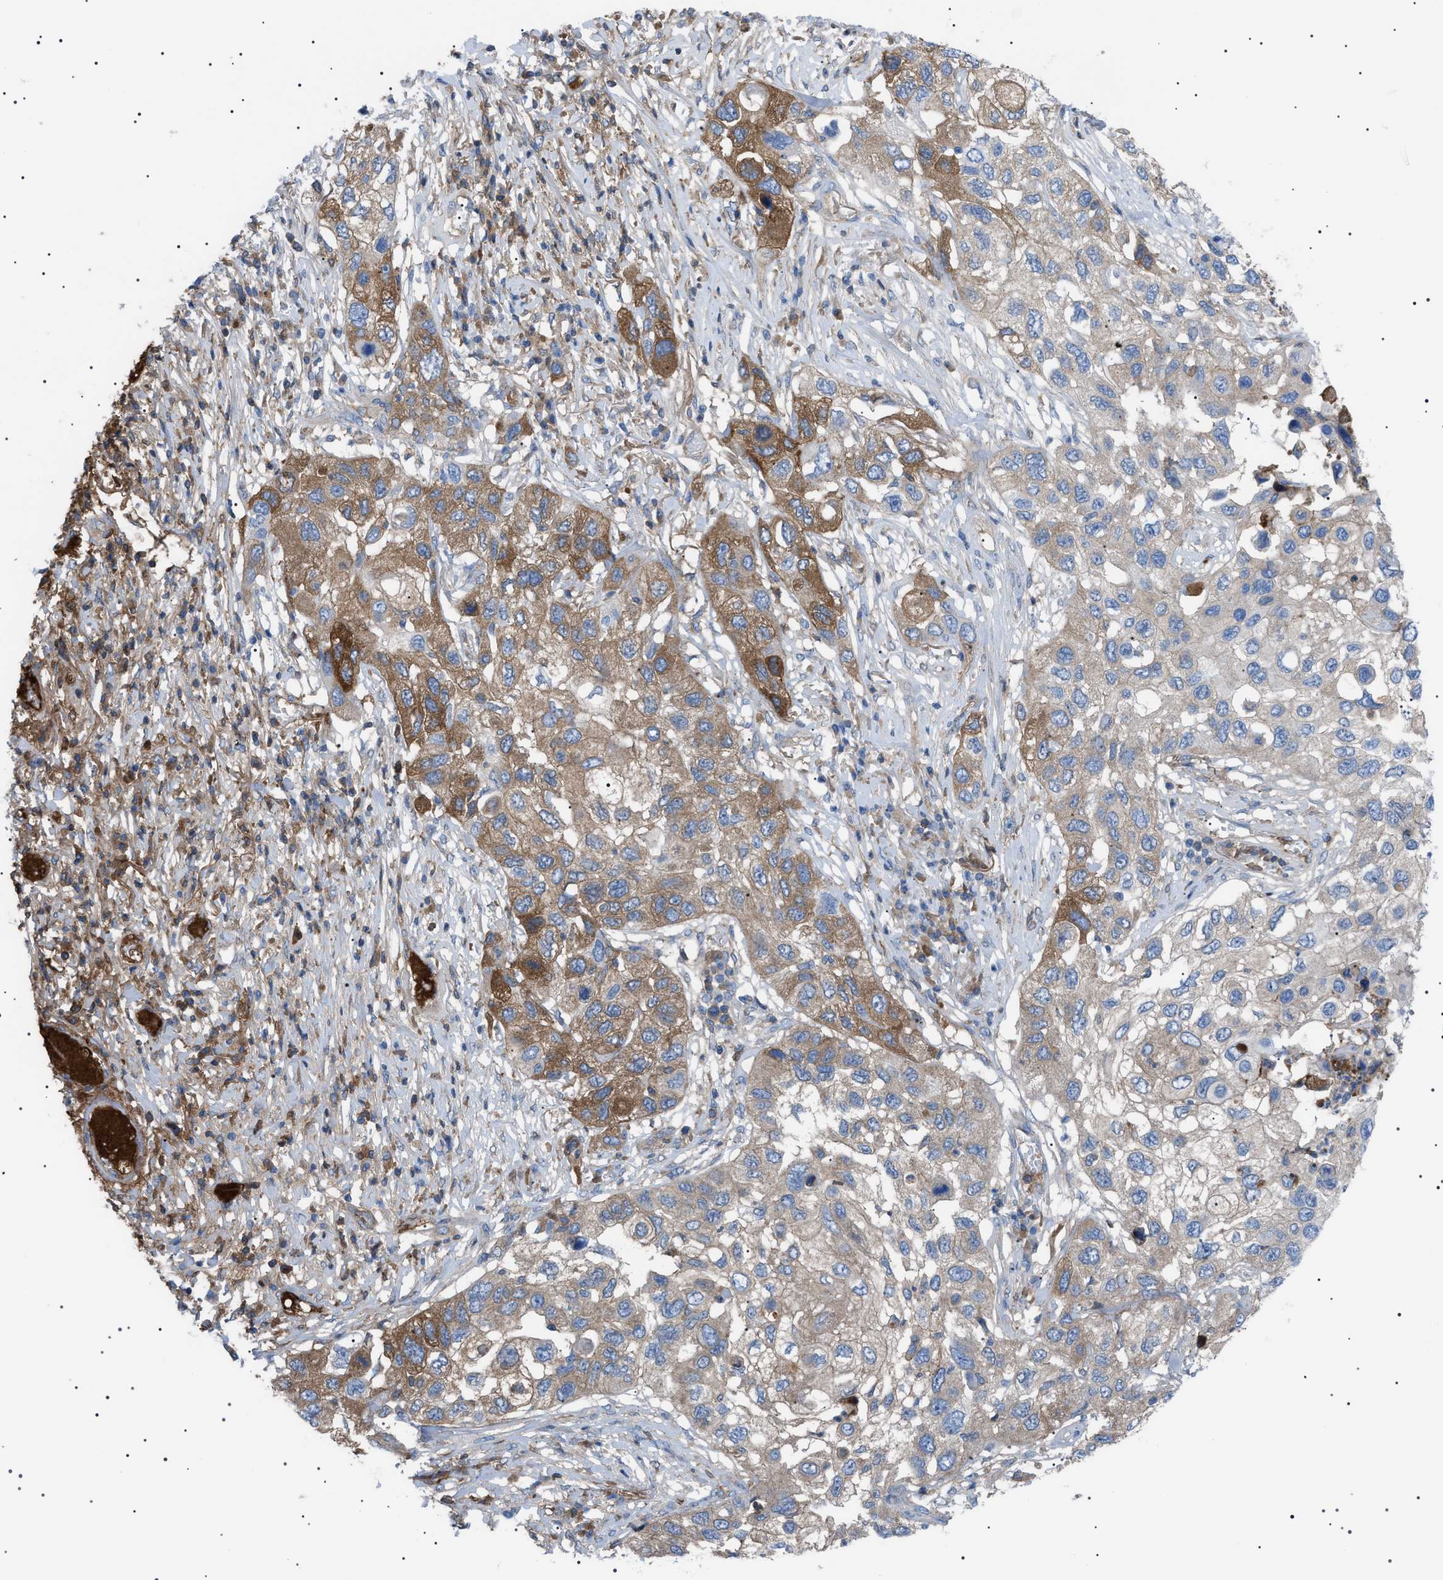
{"staining": {"intensity": "moderate", "quantity": ">75%", "location": "cytoplasmic/membranous"}, "tissue": "lung cancer", "cell_type": "Tumor cells", "image_type": "cancer", "snomed": [{"axis": "morphology", "description": "Squamous cell carcinoma, NOS"}, {"axis": "topography", "description": "Lung"}], "caption": "Lung squamous cell carcinoma stained for a protein (brown) exhibits moderate cytoplasmic/membranous positive positivity in about >75% of tumor cells.", "gene": "LPA", "patient": {"sex": "male", "age": 71}}